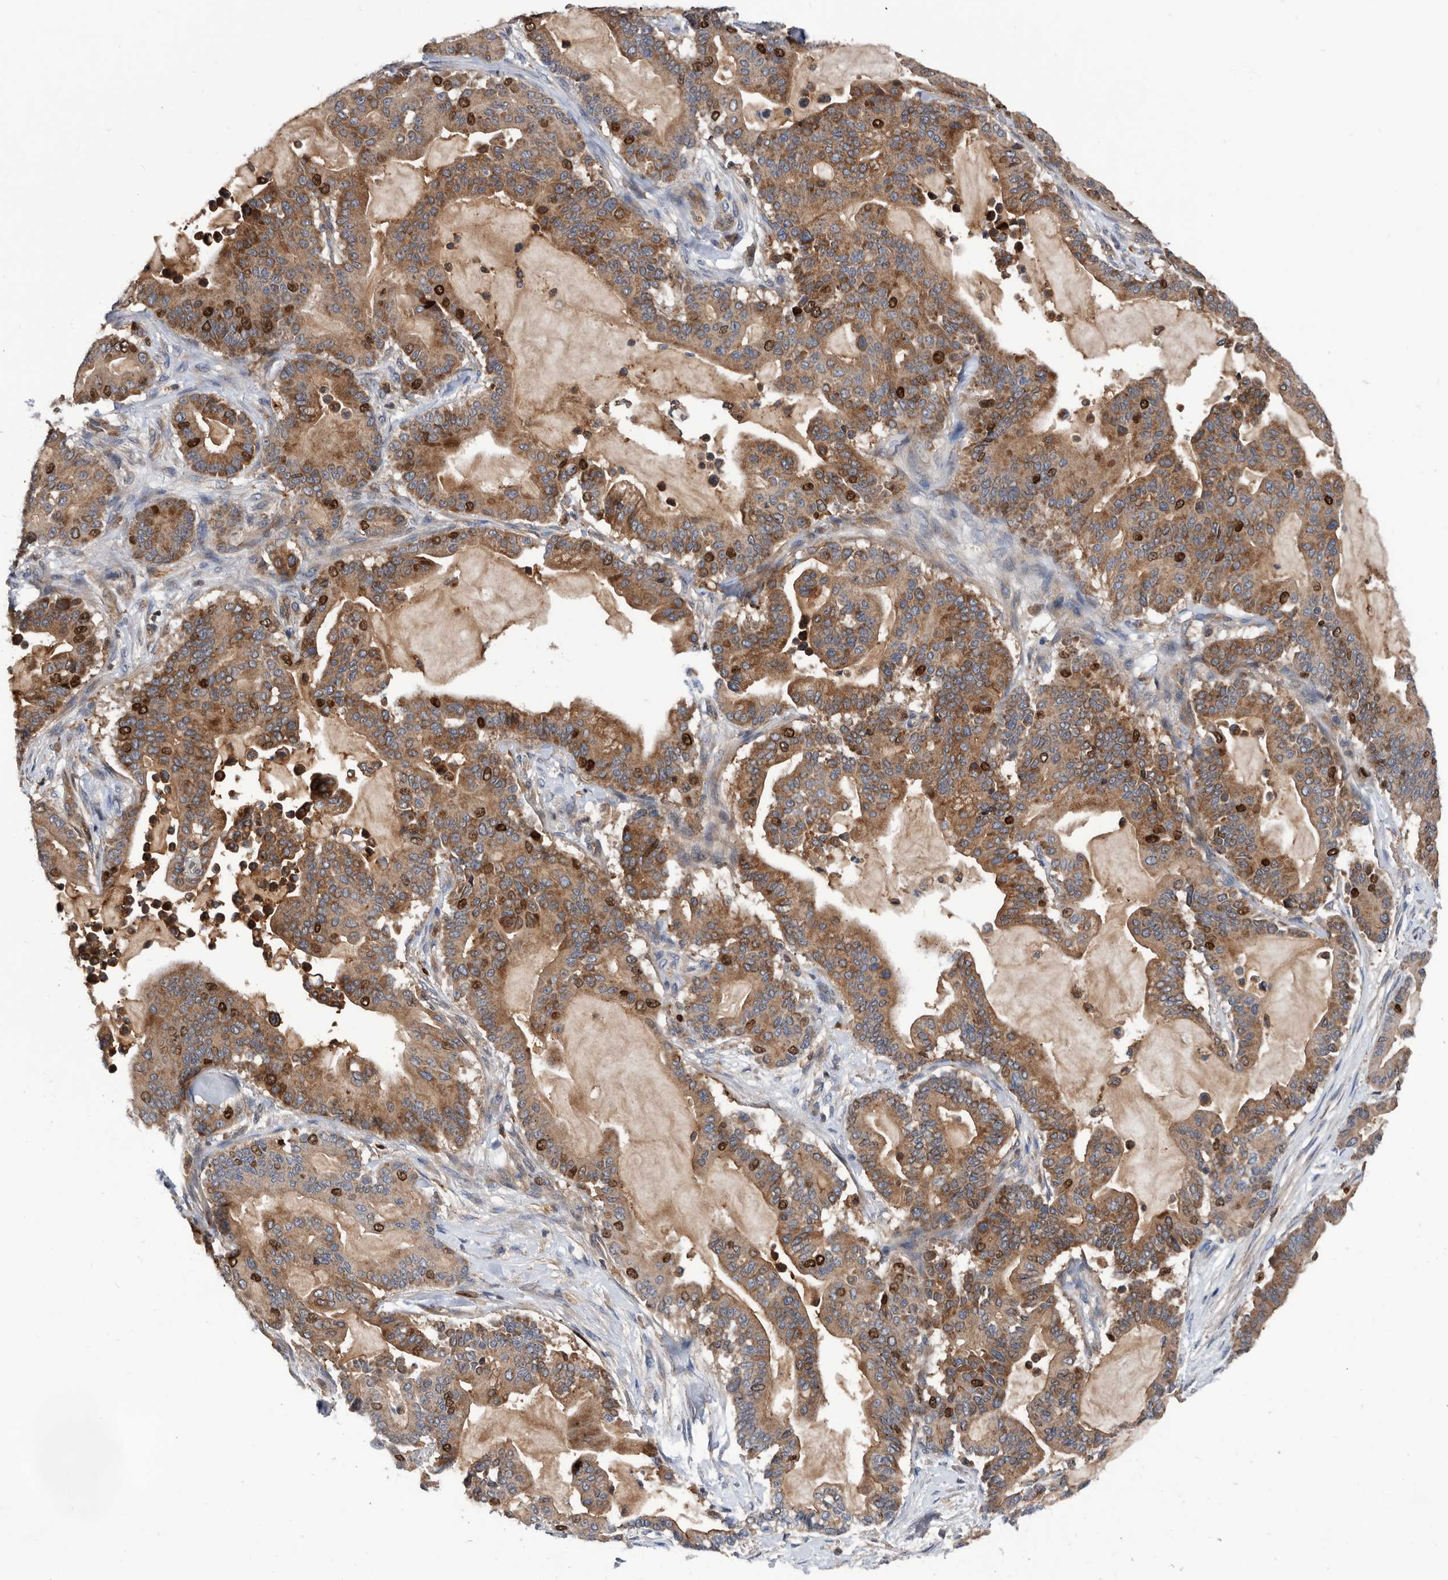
{"staining": {"intensity": "moderate", "quantity": ">75%", "location": "cytoplasmic/membranous,nuclear"}, "tissue": "pancreatic cancer", "cell_type": "Tumor cells", "image_type": "cancer", "snomed": [{"axis": "morphology", "description": "Adenocarcinoma, NOS"}, {"axis": "topography", "description": "Pancreas"}], "caption": "DAB (3,3'-diaminobenzidine) immunohistochemical staining of pancreatic adenocarcinoma displays moderate cytoplasmic/membranous and nuclear protein expression in approximately >75% of tumor cells.", "gene": "ATAD2", "patient": {"sex": "male", "age": 63}}